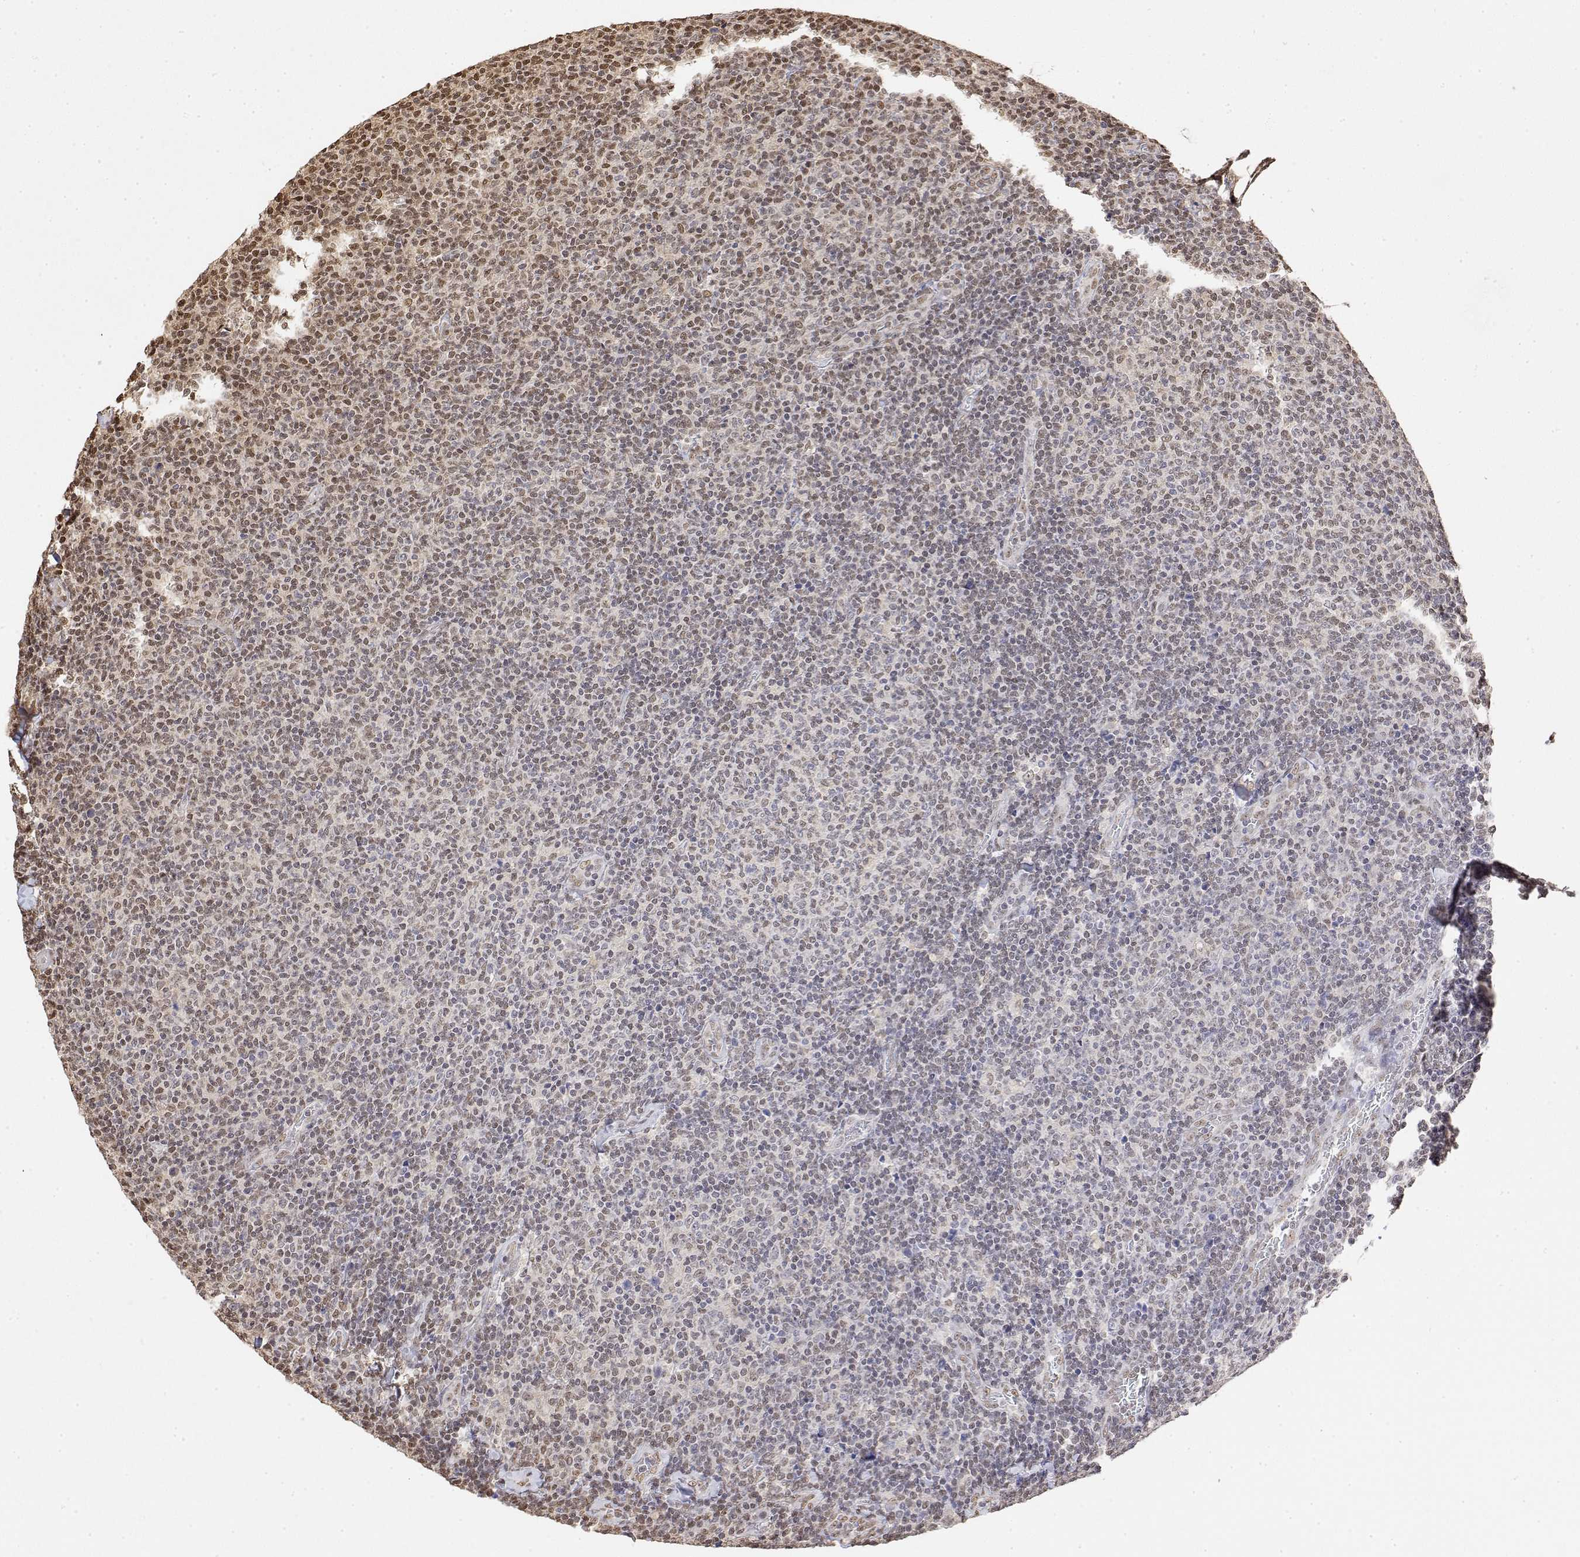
{"staining": {"intensity": "weak", "quantity": ">75%", "location": "nuclear"}, "tissue": "lymphoma", "cell_type": "Tumor cells", "image_type": "cancer", "snomed": [{"axis": "morphology", "description": "Malignant lymphoma, non-Hodgkin's type, Low grade"}, {"axis": "topography", "description": "Lymph node"}], "caption": "The histopathology image shows staining of lymphoma, revealing weak nuclear protein positivity (brown color) within tumor cells.", "gene": "TPI1", "patient": {"sex": "male", "age": 52}}